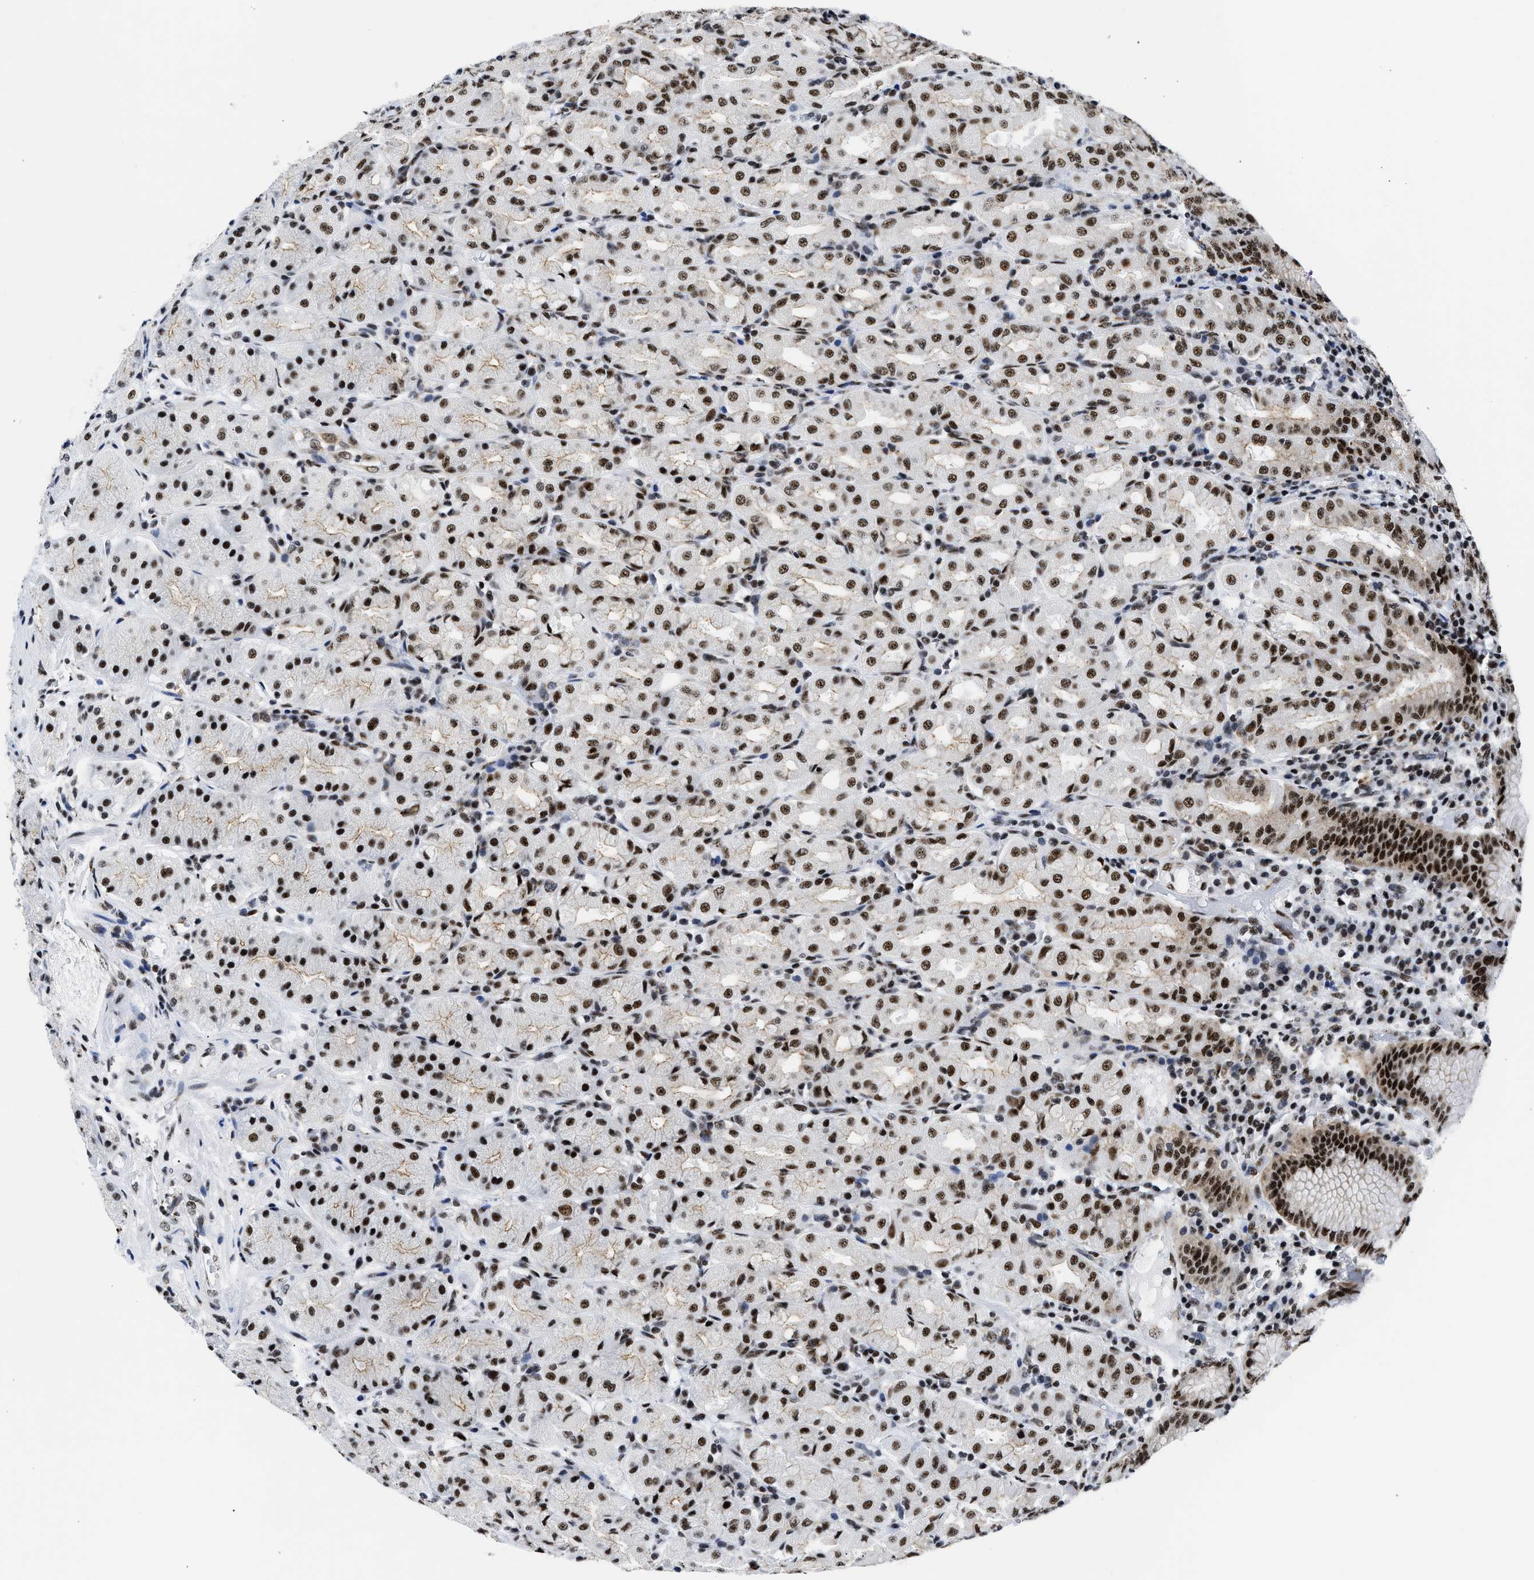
{"staining": {"intensity": "strong", "quantity": ">75%", "location": "nuclear"}, "tissue": "stomach", "cell_type": "Glandular cells", "image_type": "normal", "snomed": [{"axis": "morphology", "description": "Normal tissue, NOS"}, {"axis": "topography", "description": "Stomach"}, {"axis": "topography", "description": "Stomach, lower"}], "caption": "This histopathology image displays immunohistochemistry (IHC) staining of unremarkable stomach, with high strong nuclear positivity in about >75% of glandular cells.", "gene": "RBM8A", "patient": {"sex": "female", "age": 56}}